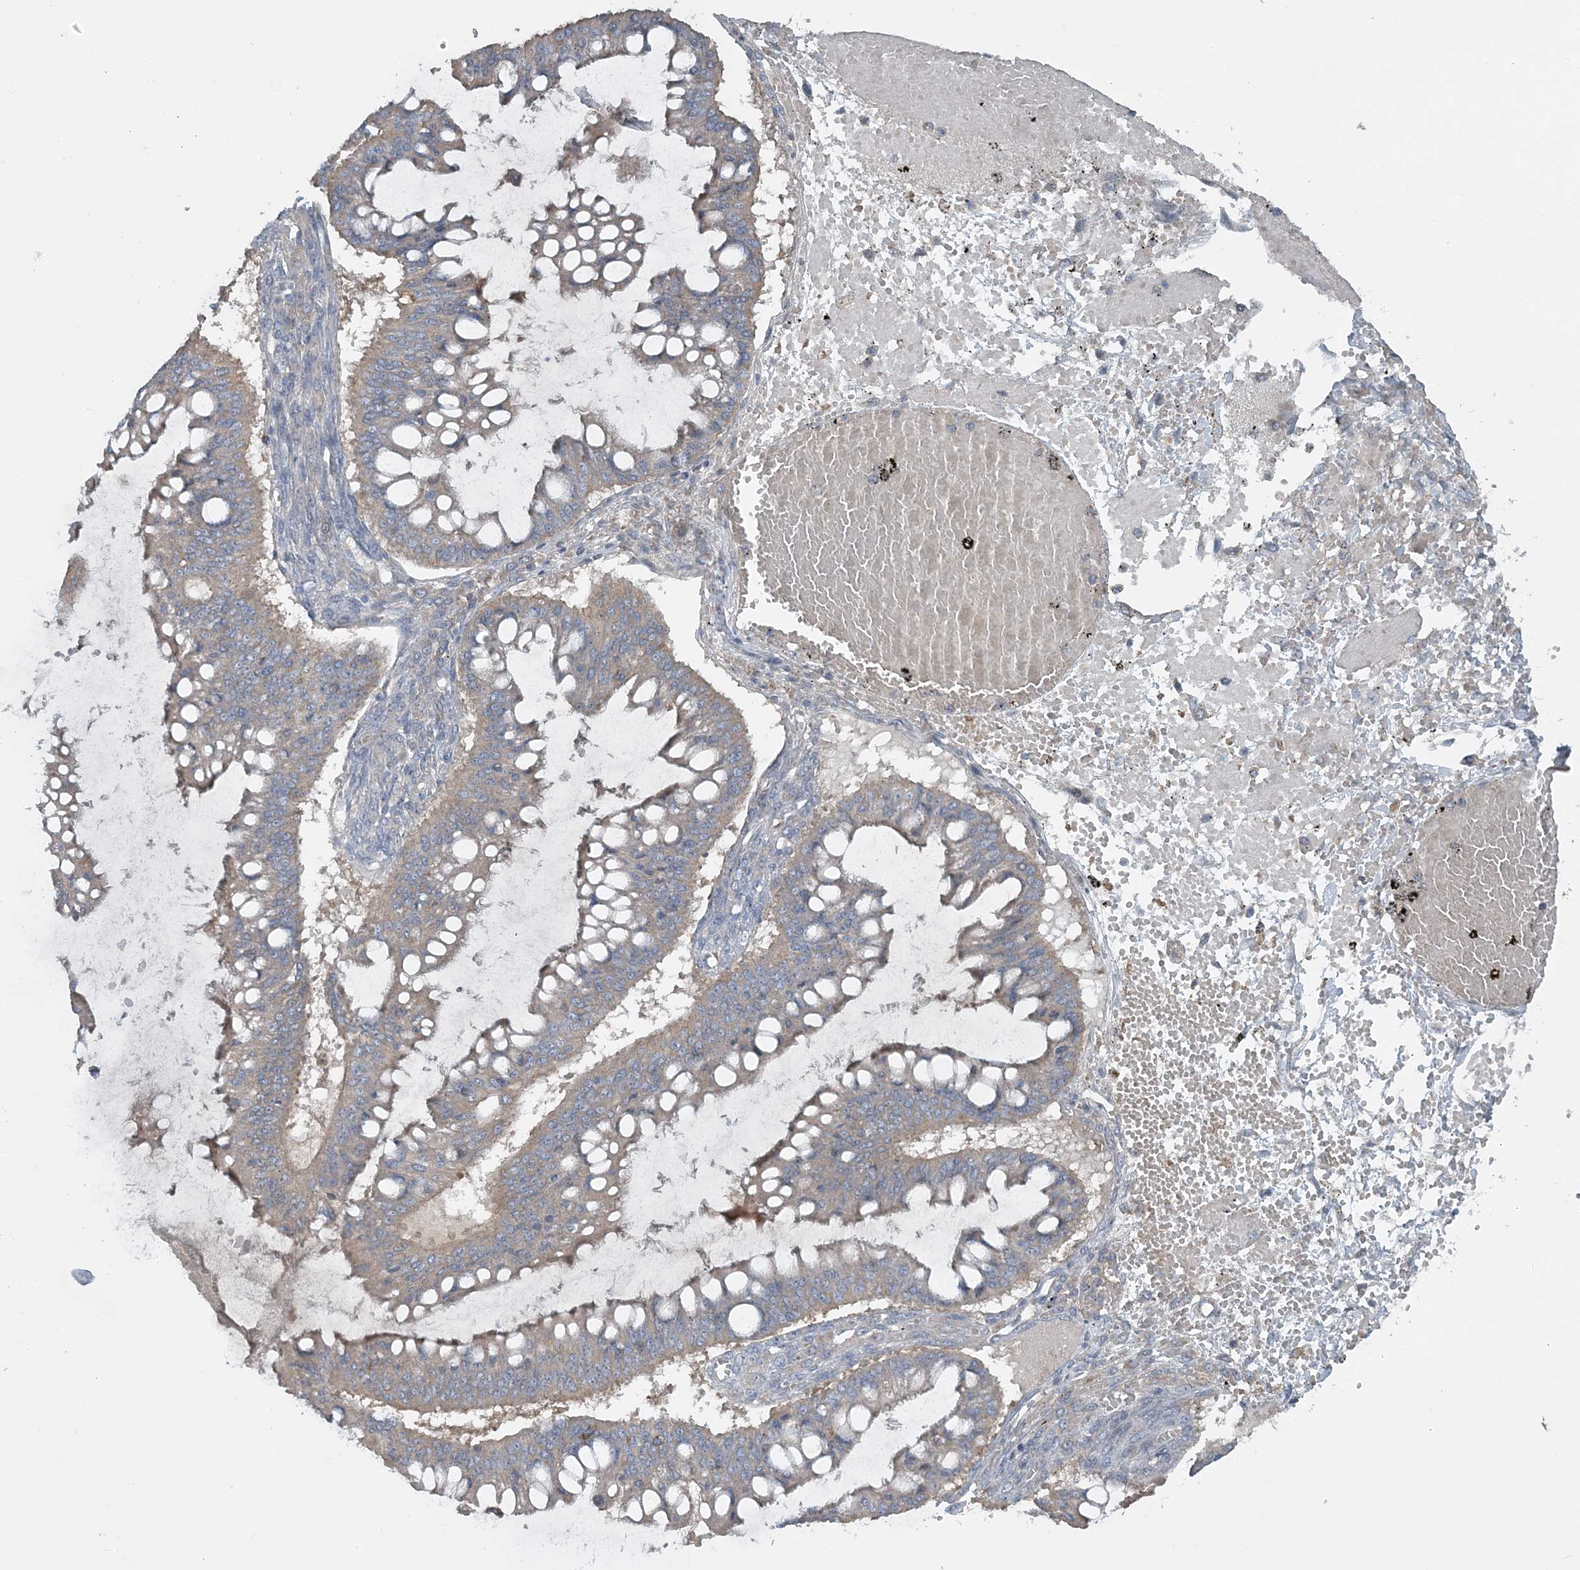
{"staining": {"intensity": "weak", "quantity": "<25%", "location": "cytoplasmic/membranous"}, "tissue": "ovarian cancer", "cell_type": "Tumor cells", "image_type": "cancer", "snomed": [{"axis": "morphology", "description": "Cystadenocarcinoma, mucinous, NOS"}, {"axis": "topography", "description": "Ovary"}], "caption": "DAB (3,3'-diaminobenzidine) immunohistochemical staining of human ovarian cancer shows no significant positivity in tumor cells.", "gene": "SLC4A10", "patient": {"sex": "female", "age": 73}}